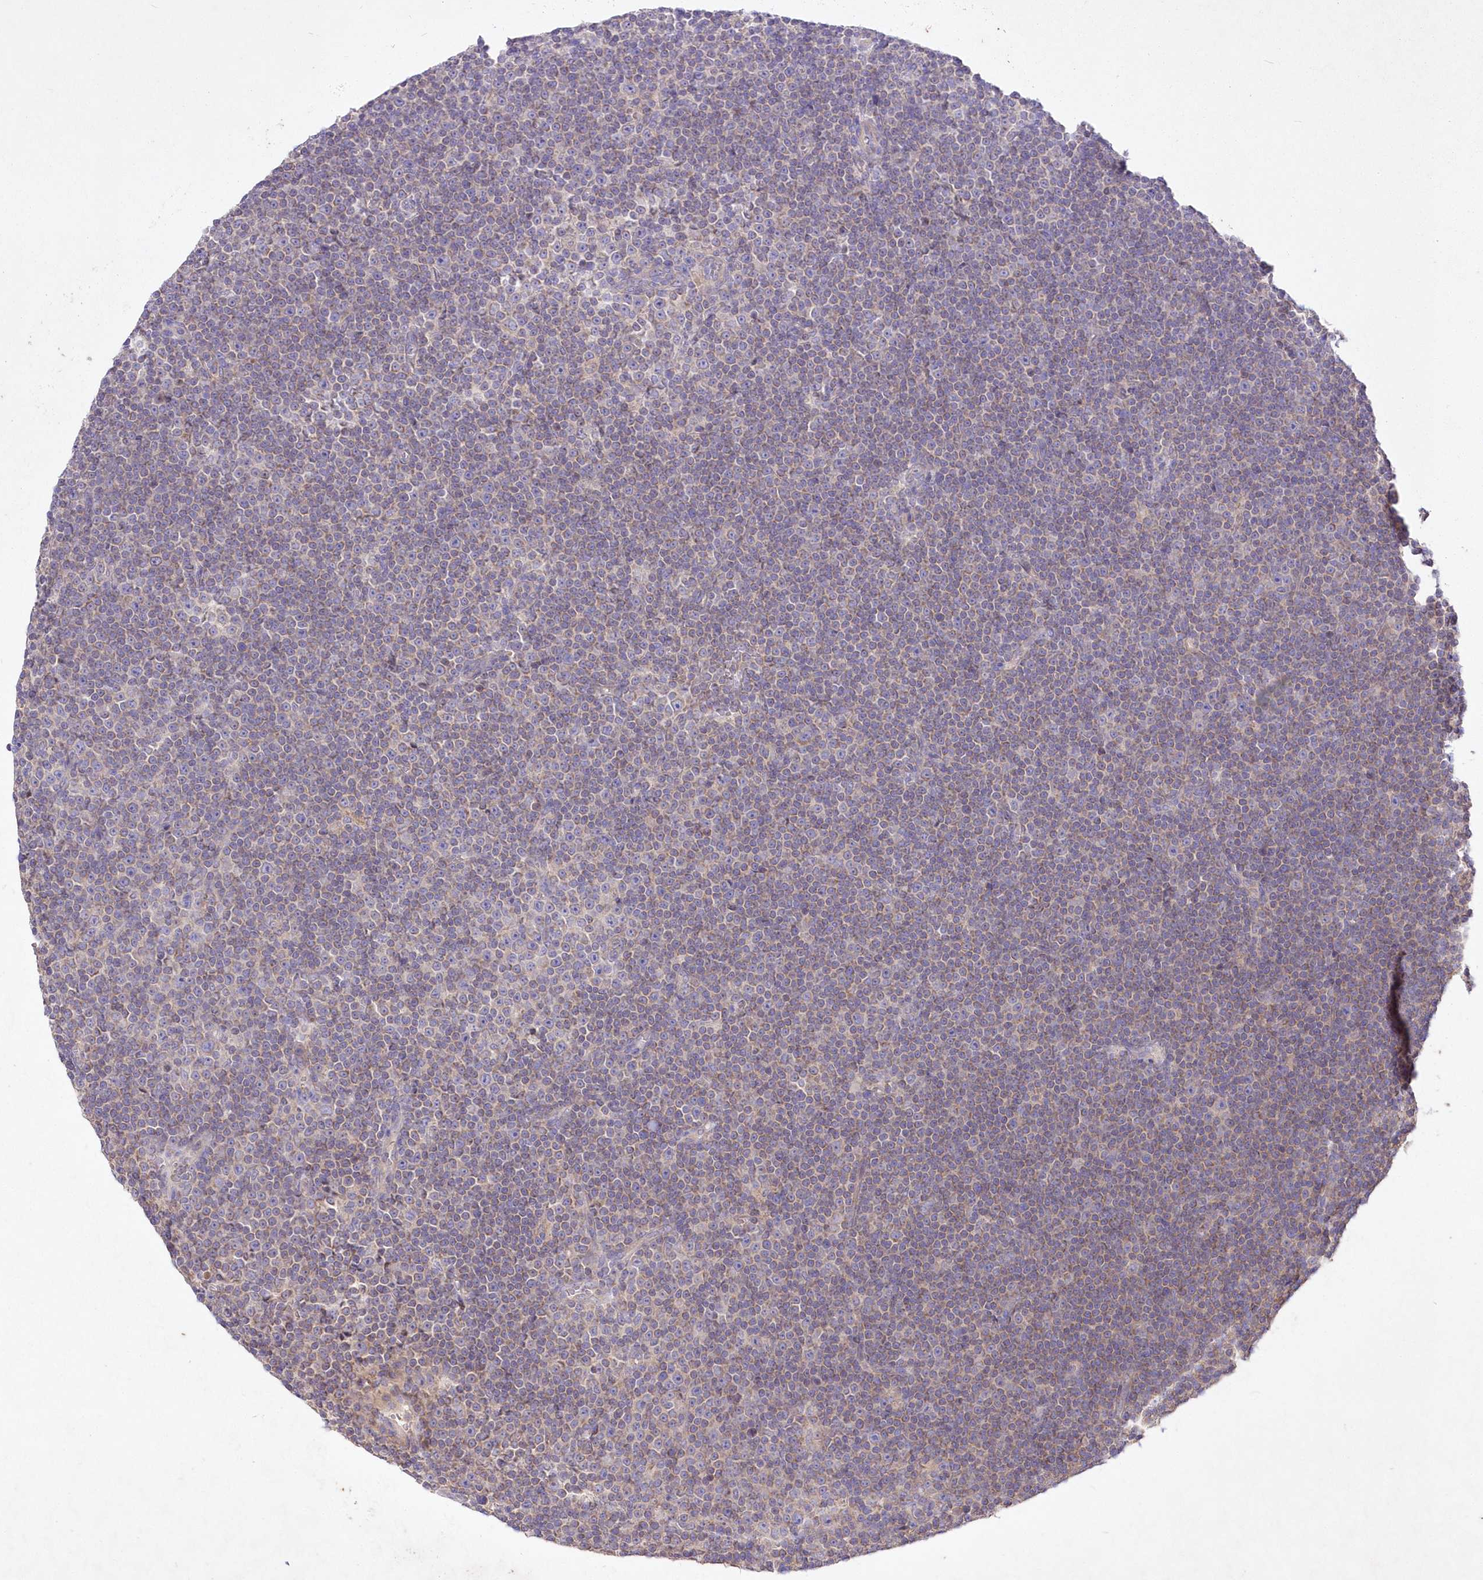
{"staining": {"intensity": "weak", "quantity": "<25%", "location": "cytoplasmic/membranous"}, "tissue": "lymphoma", "cell_type": "Tumor cells", "image_type": "cancer", "snomed": [{"axis": "morphology", "description": "Malignant lymphoma, non-Hodgkin's type, Low grade"}, {"axis": "topography", "description": "Lymph node"}], "caption": "High power microscopy micrograph of an immunohistochemistry histopathology image of malignant lymphoma, non-Hodgkin's type (low-grade), revealing no significant positivity in tumor cells.", "gene": "ITSN2", "patient": {"sex": "female", "age": 67}}